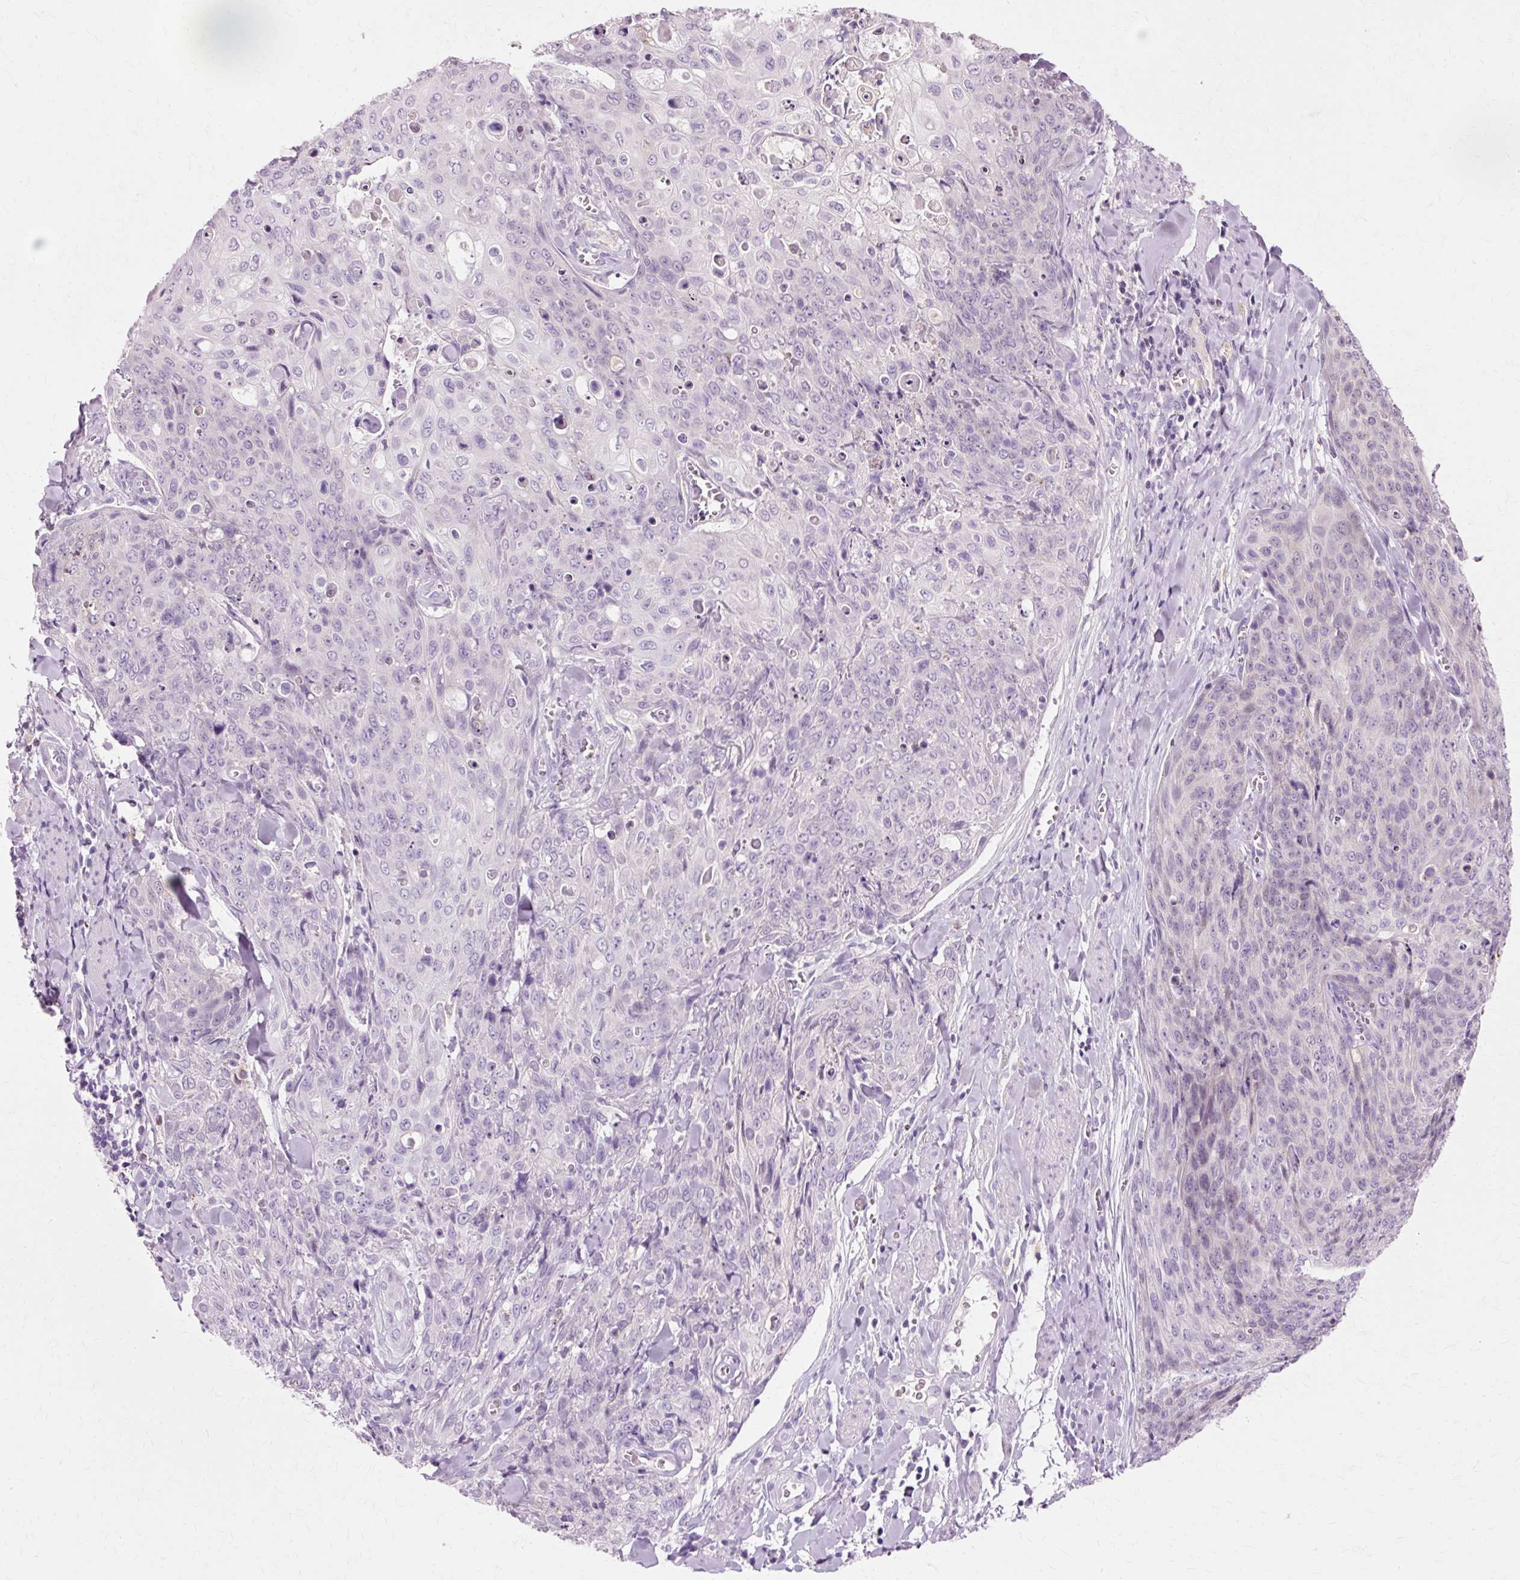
{"staining": {"intensity": "negative", "quantity": "none", "location": "none"}, "tissue": "skin cancer", "cell_type": "Tumor cells", "image_type": "cancer", "snomed": [{"axis": "morphology", "description": "Squamous cell carcinoma, NOS"}, {"axis": "topography", "description": "Skin"}, {"axis": "topography", "description": "Vulva"}], "caption": "Photomicrograph shows no significant protein expression in tumor cells of skin cancer (squamous cell carcinoma).", "gene": "VN1R2", "patient": {"sex": "female", "age": 85}}